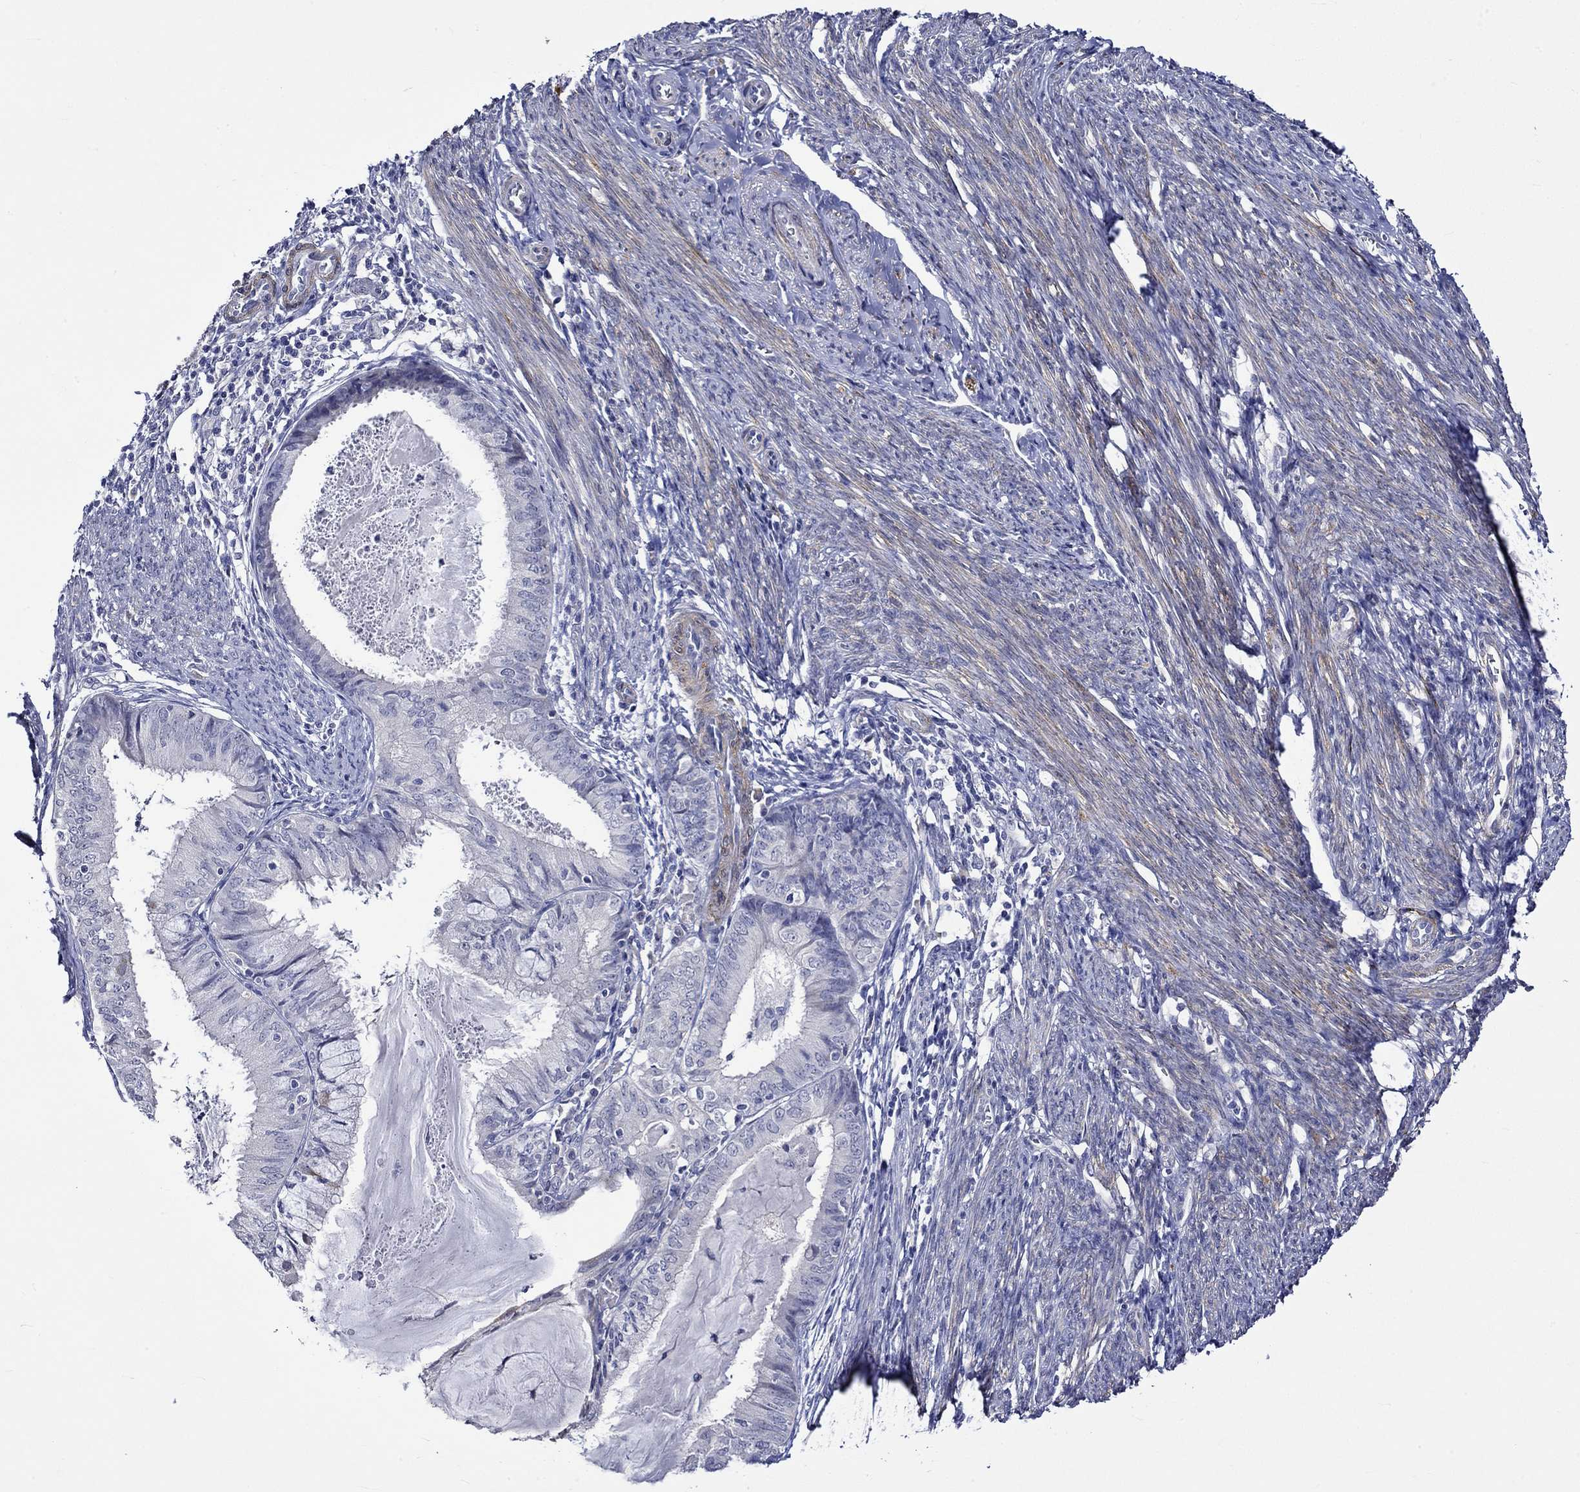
{"staining": {"intensity": "negative", "quantity": "none", "location": "none"}, "tissue": "endometrial cancer", "cell_type": "Tumor cells", "image_type": "cancer", "snomed": [{"axis": "morphology", "description": "Adenocarcinoma, NOS"}, {"axis": "topography", "description": "Endometrium"}], "caption": "Immunohistochemistry image of endometrial adenocarcinoma stained for a protein (brown), which displays no positivity in tumor cells.", "gene": "CRYAB", "patient": {"sex": "female", "age": 57}}